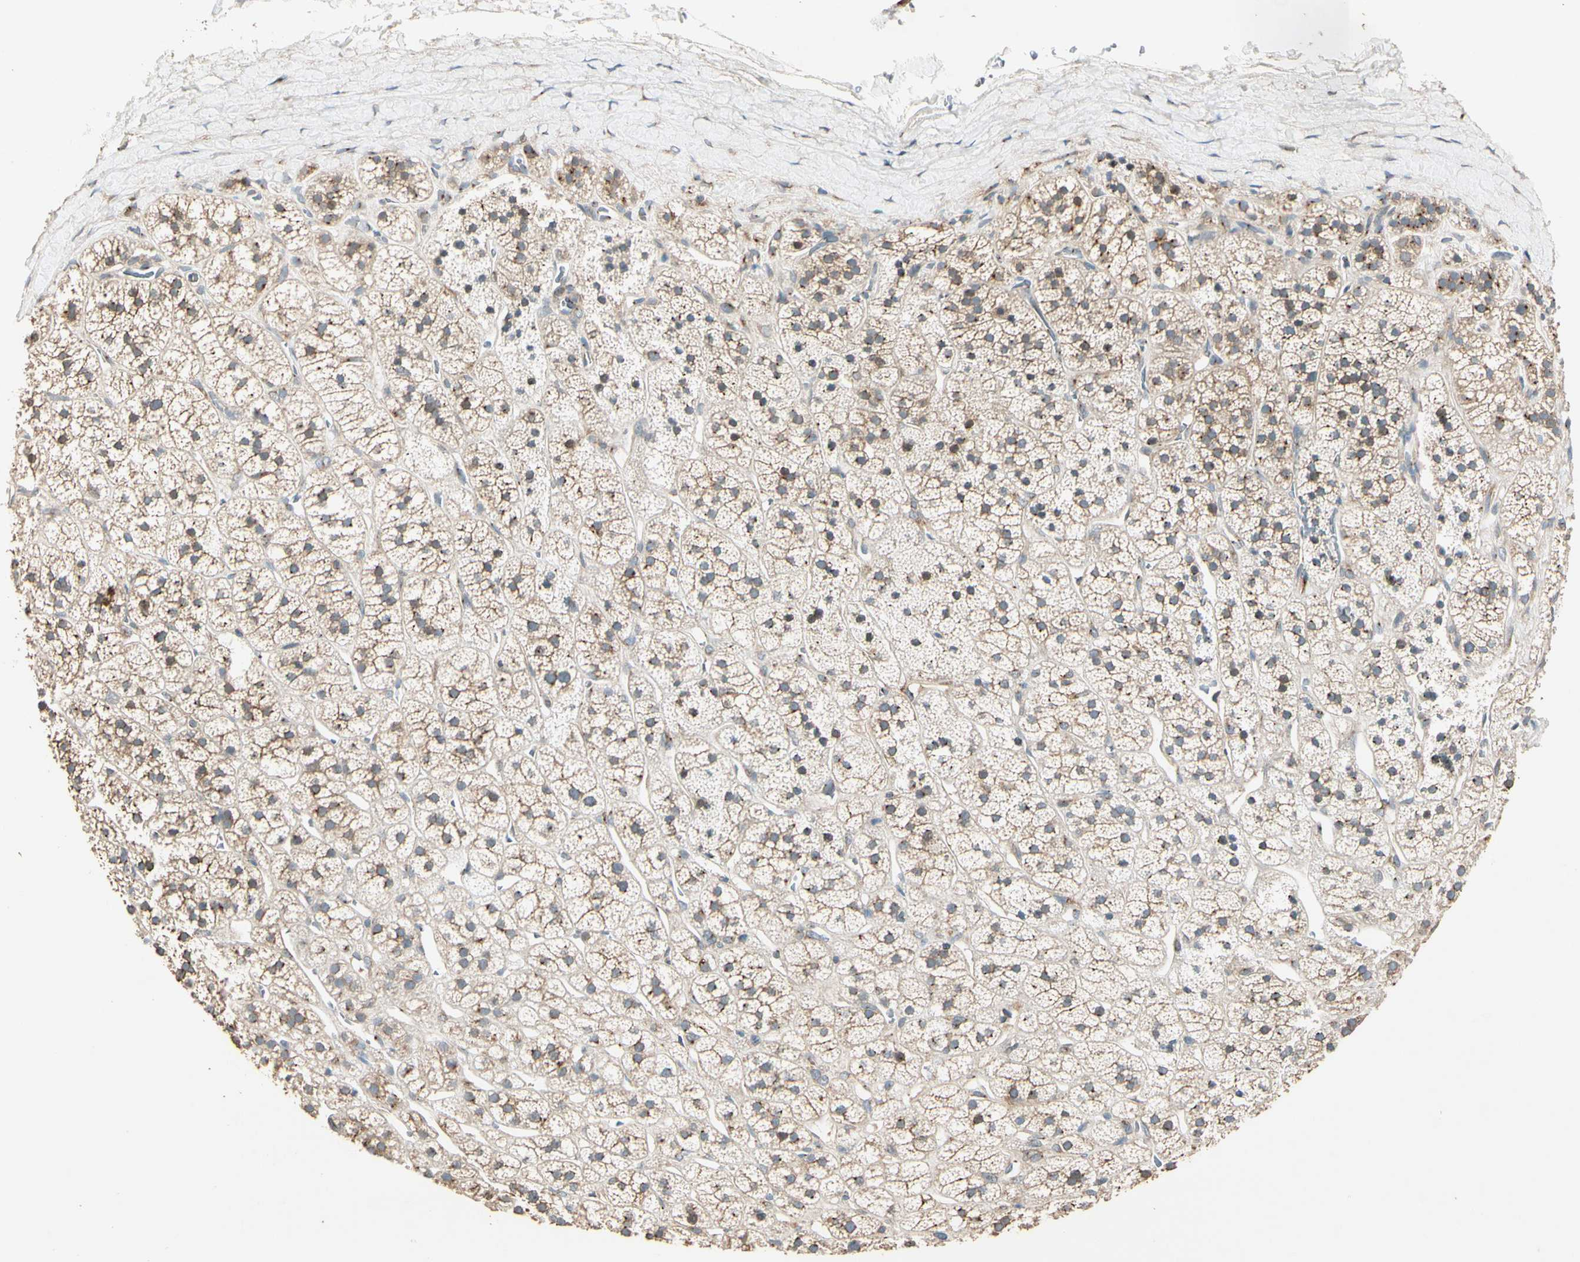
{"staining": {"intensity": "moderate", "quantity": "25%-75%", "location": "cytoplasmic/membranous"}, "tissue": "adrenal gland", "cell_type": "Glandular cells", "image_type": "normal", "snomed": [{"axis": "morphology", "description": "Normal tissue, NOS"}, {"axis": "topography", "description": "Adrenal gland"}], "caption": "Immunohistochemical staining of normal adrenal gland shows medium levels of moderate cytoplasmic/membranous positivity in approximately 25%-75% of glandular cells. (DAB IHC with brightfield microscopy, high magnification).", "gene": "AKAP9", "patient": {"sex": "male", "age": 56}}